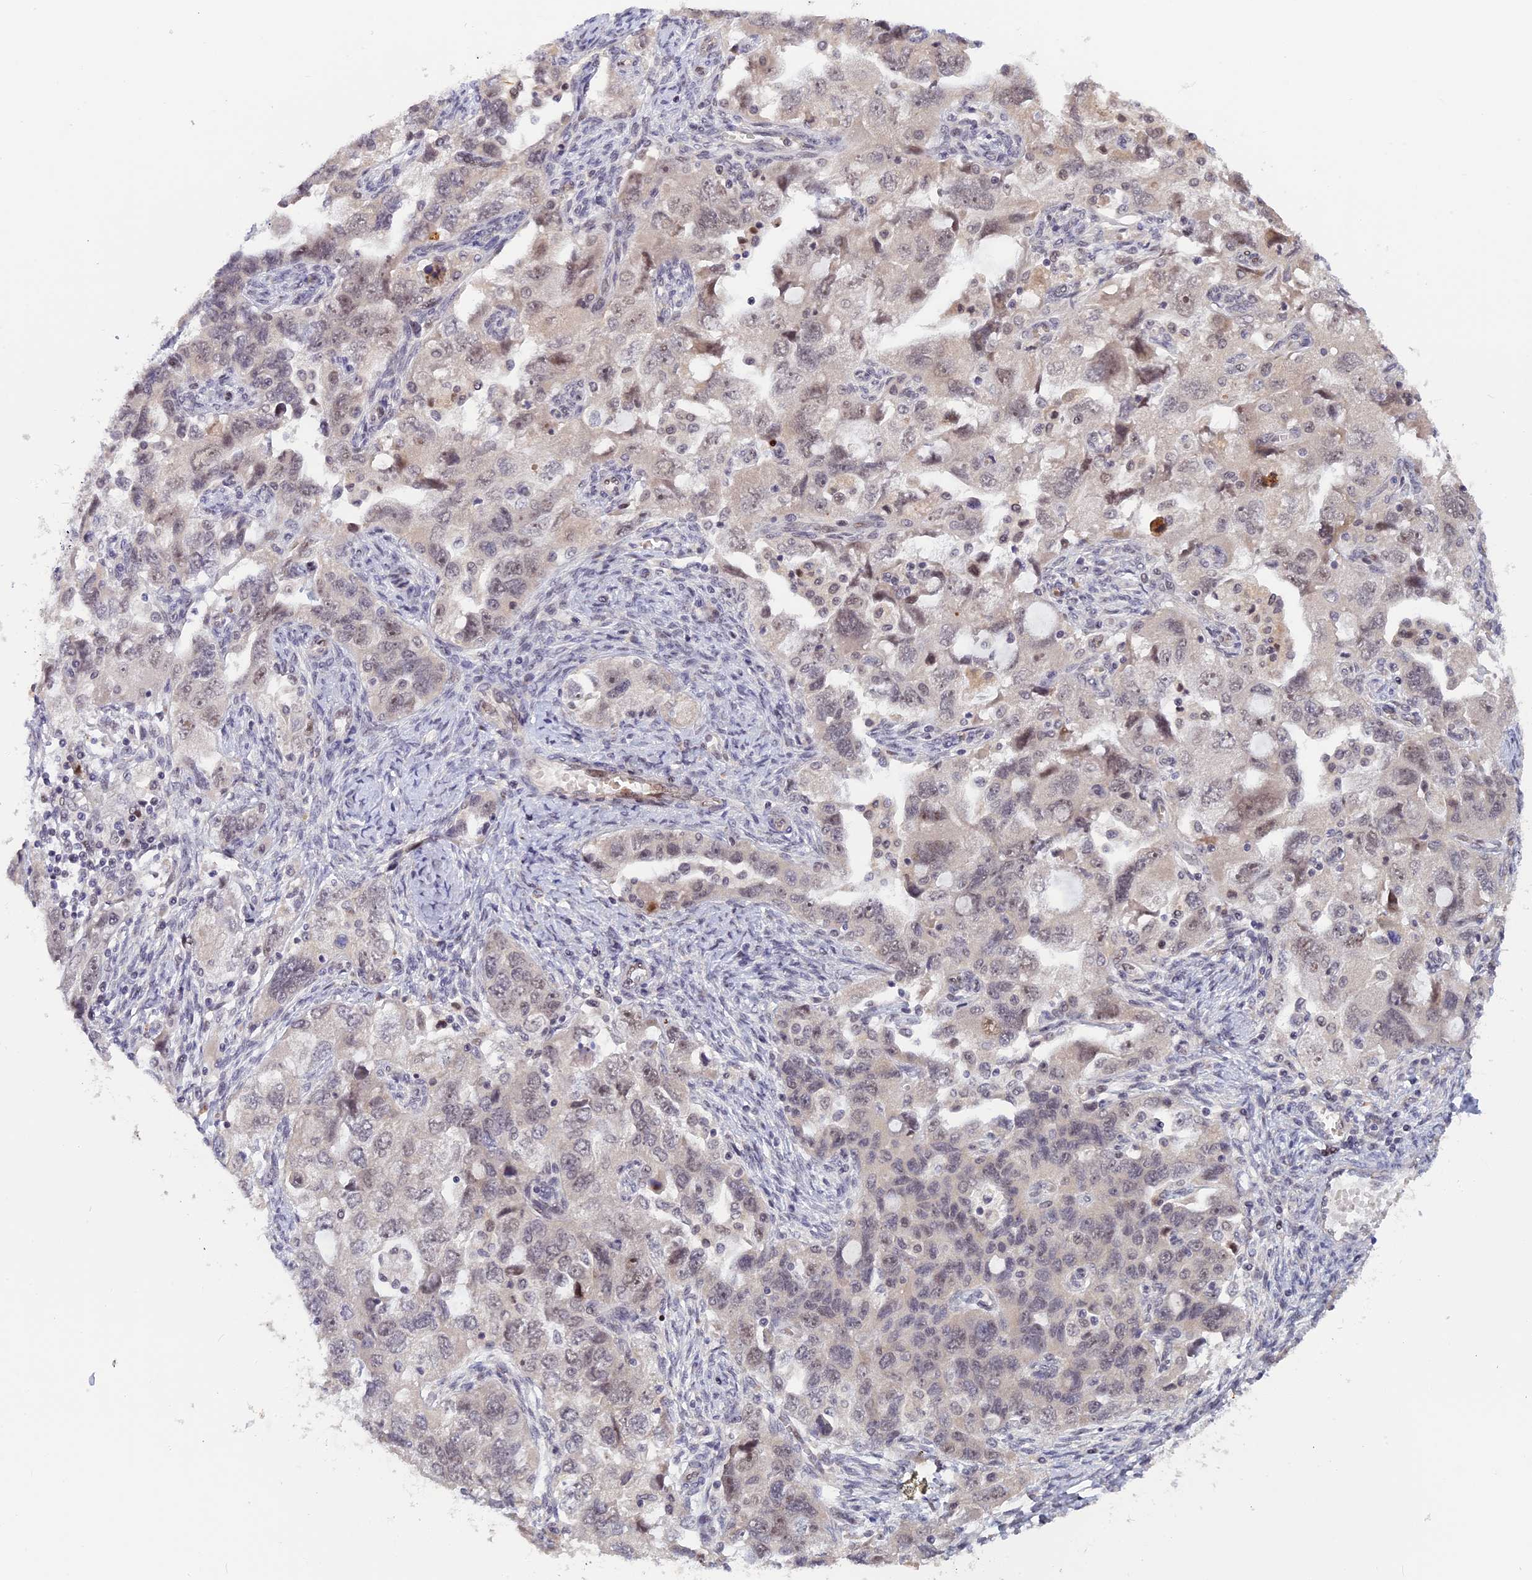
{"staining": {"intensity": "weak", "quantity": "<25%", "location": "nuclear"}, "tissue": "ovarian cancer", "cell_type": "Tumor cells", "image_type": "cancer", "snomed": [{"axis": "morphology", "description": "Carcinoma, NOS"}, {"axis": "morphology", "description": "Cystadenocarcinoma, serous, NOS"}, {"axis": "topography", "description": "Ovary"}], "caption": "An immunohistochemistry micrograph of serous cystadenocarcinoma (ovarian) is shown. There is no staining in tumor cells of serous cystadenocarcinoma (ovarian).", "gene": "POLR2C", "patient": {"sex": "female", "age": 69}}